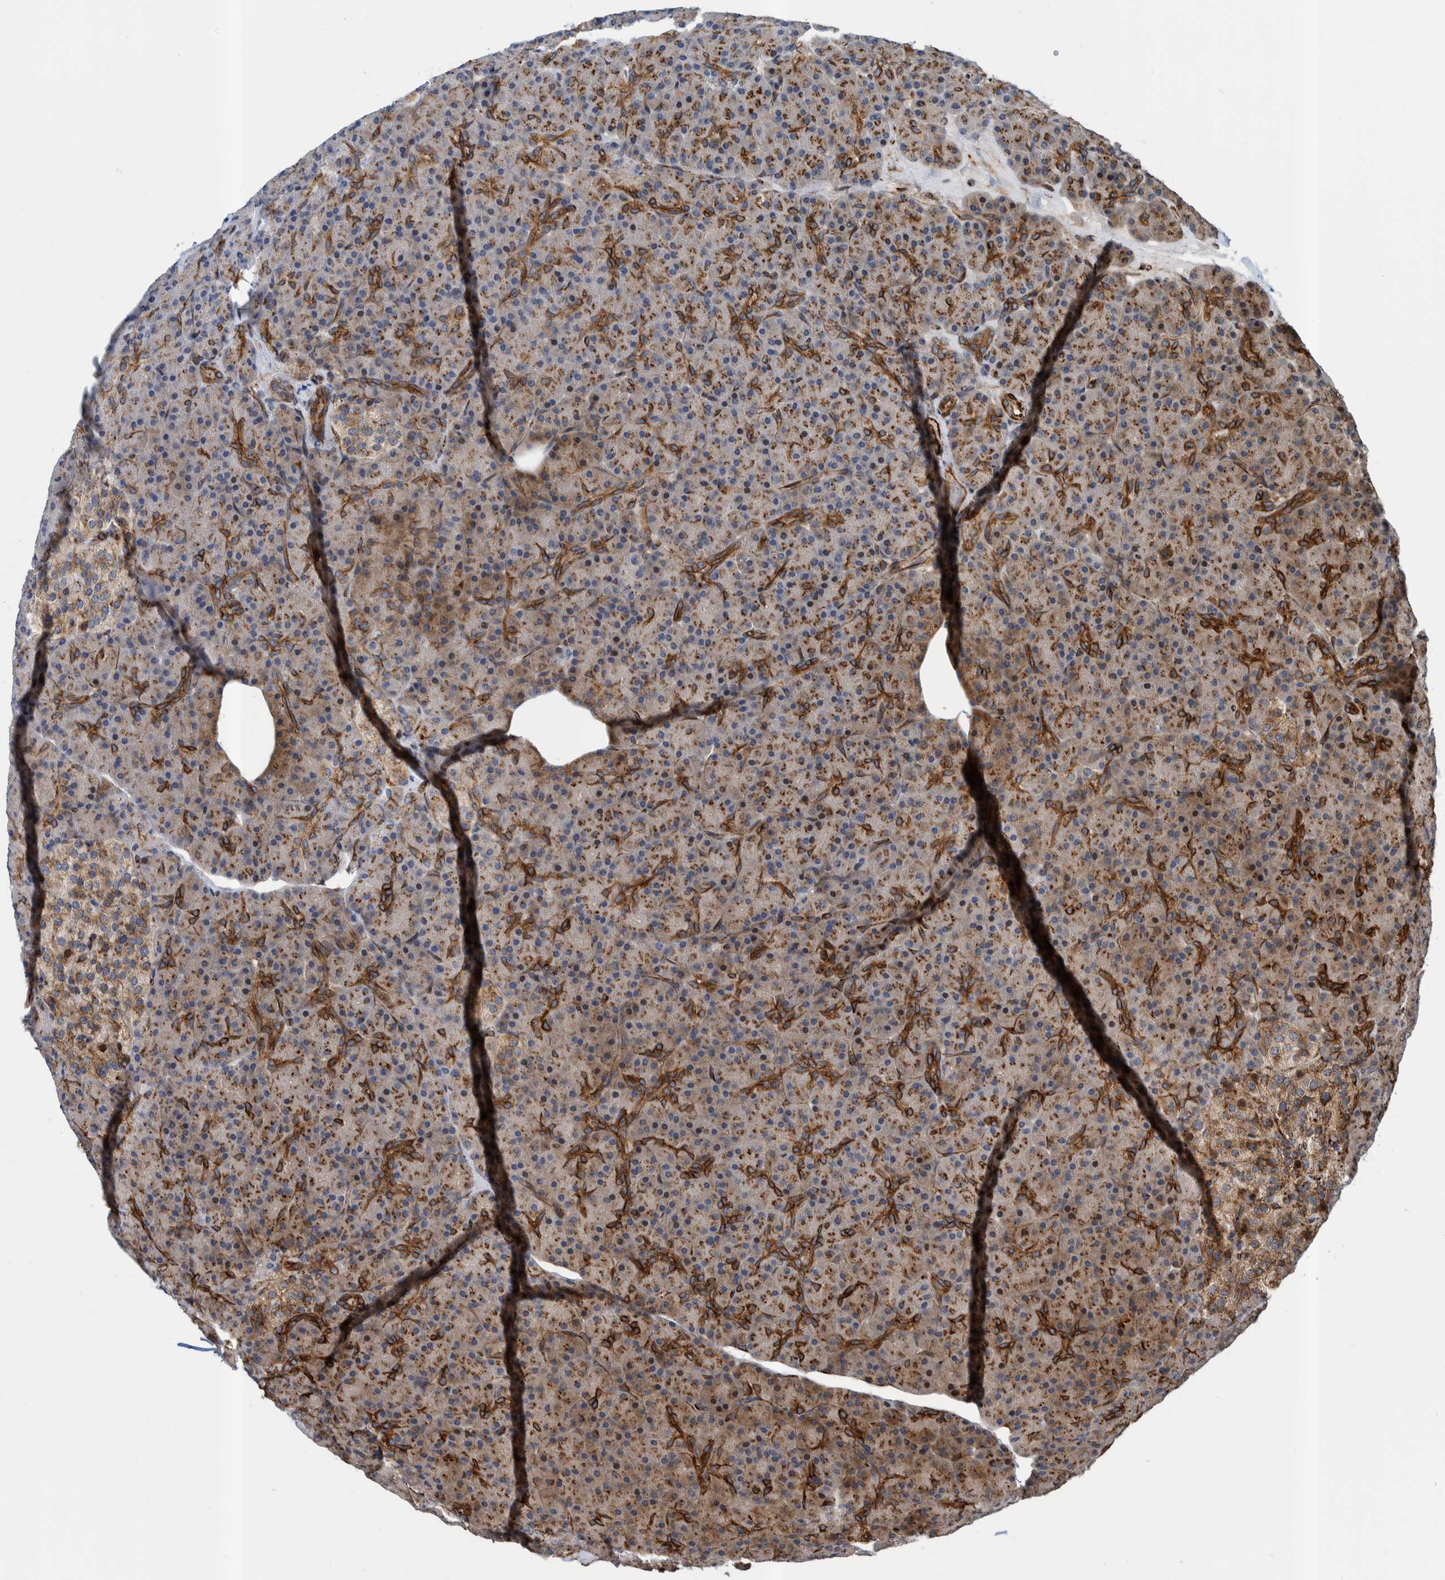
{"staining": {"intensity": "strong", "quantity": "25%-75%", "location": "cytoplasmic/membranous"}, "tissue": "pancreas", "cell_type": "Exocrine glandular cells", "image_type": "normal", "snomed": [{"axis": "morphology", "description": "Normal tissue, NOS"}, {"axis": "topography", "description": "Pancreas"}], "caption": "The photomicrograph shows staining of benign pancreas, revealing strong cytoplasmic/membranous protein expression (brown color) within exocrine glandular cells.", "gene": "CCDC57", "patient": {"sex": "female", "age": 43}}